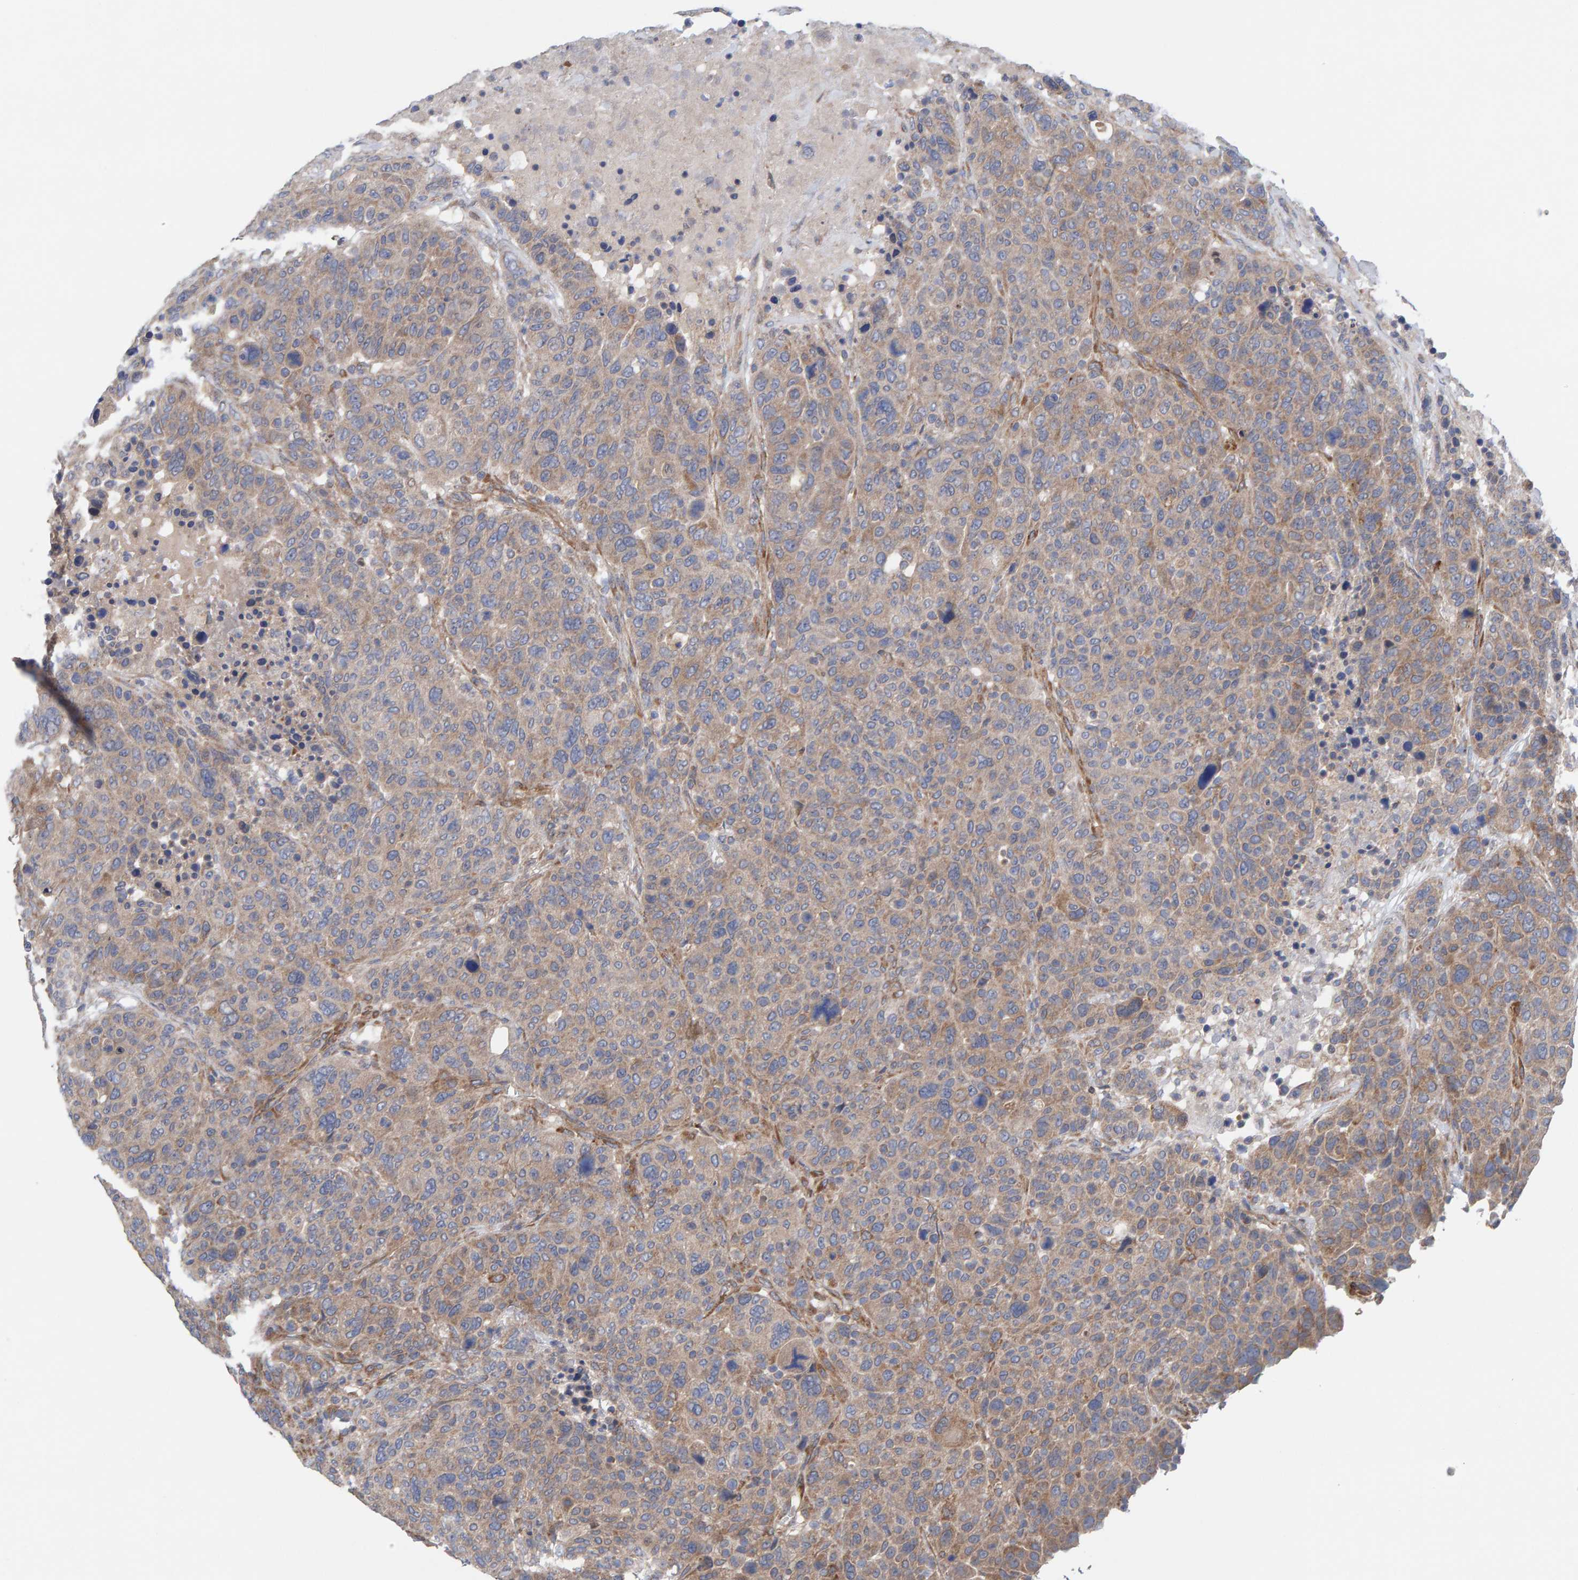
{"staining": {"intensity": "moderate", "quantity": "25%-75%", "location": "cytoplasmic/membranous"}, "tissue": "breast cancer", "cell_type": "Tumor cells", "image_type": "cancer", "snomed": [{"axis": "morphology", "description": "Duct carcinoma"}, {"axis": "topography", "description": "Breast"}], "caption": "The micrograph reveals staining of breast invasive ductal carcinoma, revealing moderate cytoplasmic/membranous protein positivity (brown color) within tumor cells.", "gene": "CDK5RAP3", "patient": {"sex": "female", "age": 37}}